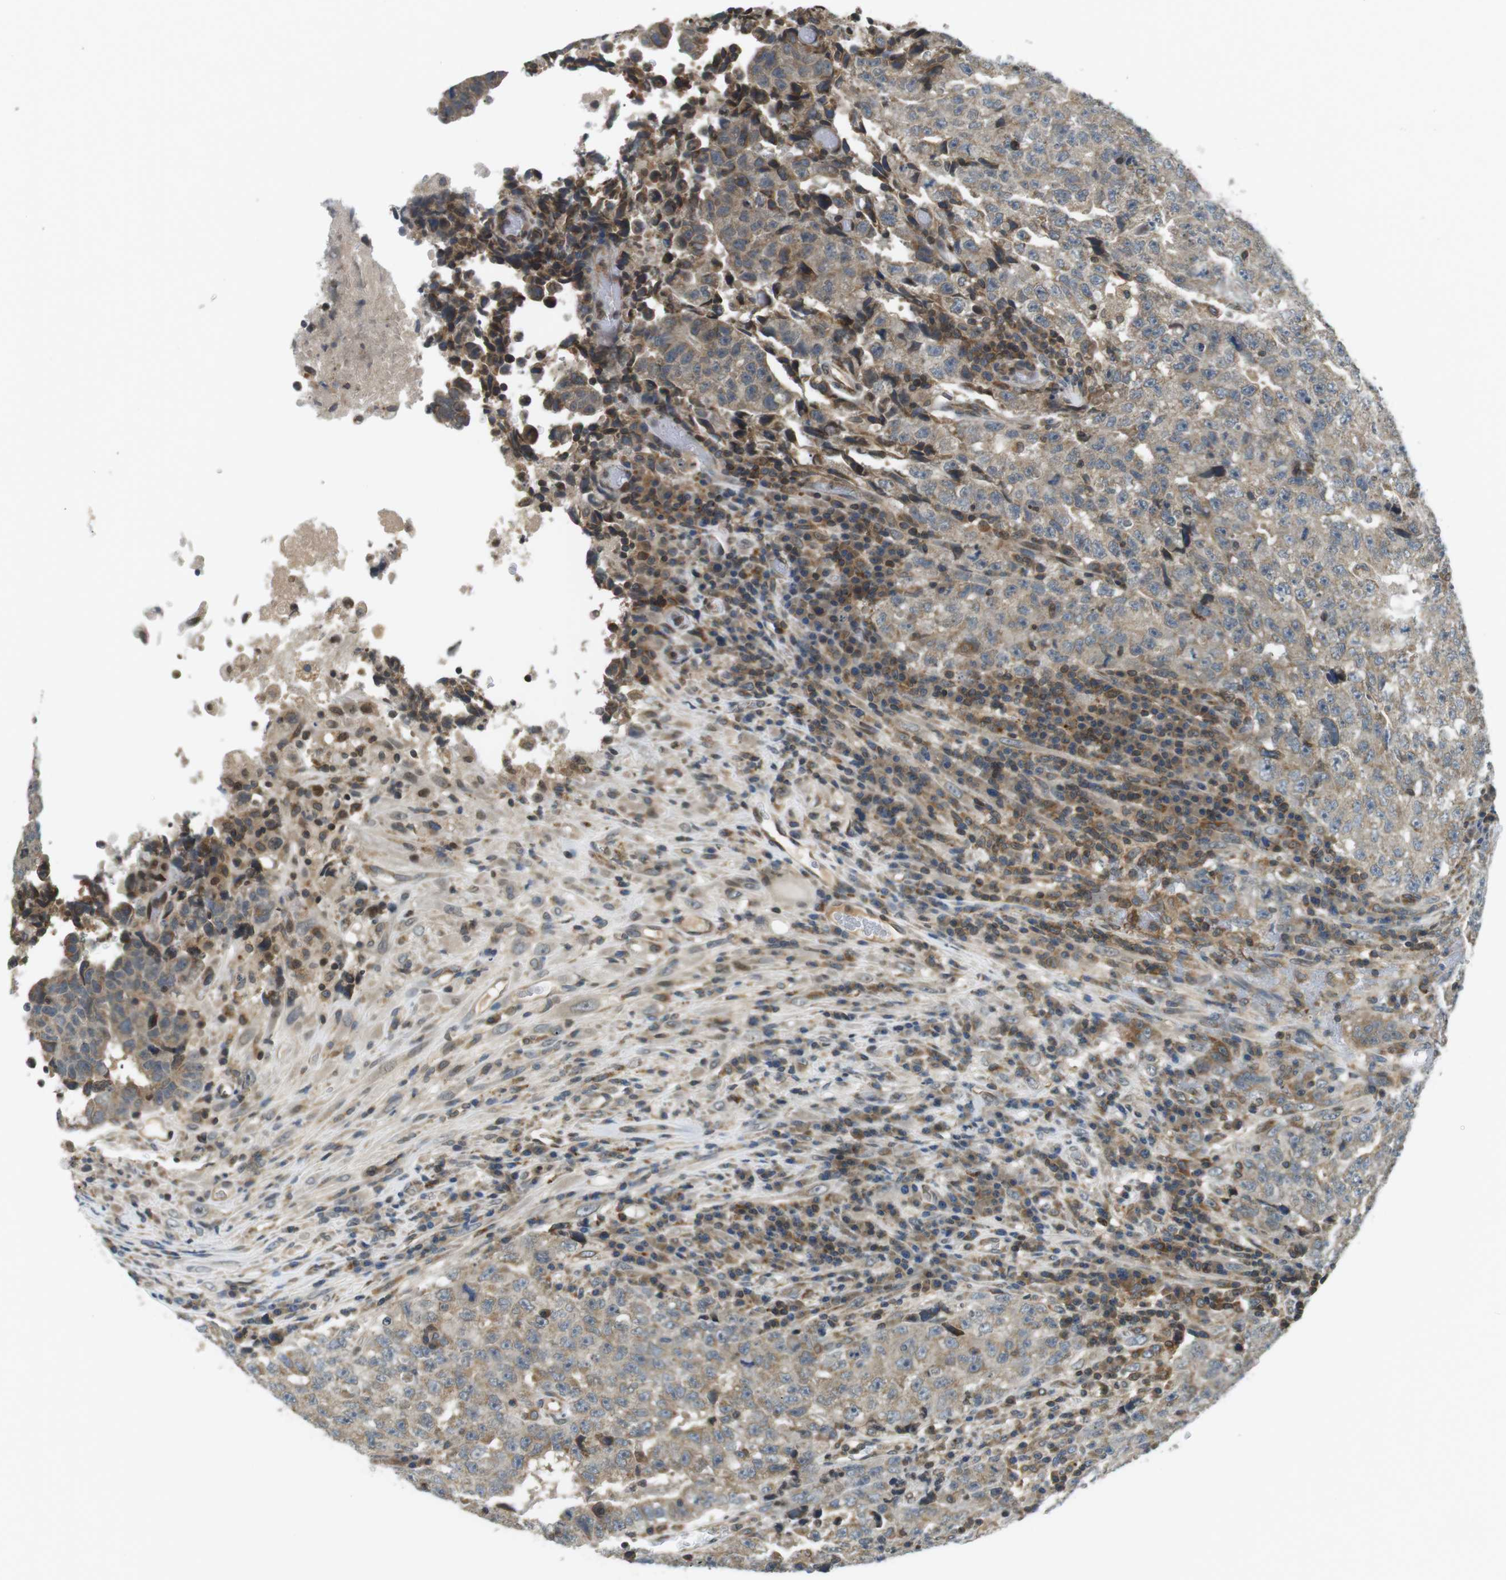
{"staining": {"intensity": "weak", "quantity": ">75%", "location": "cytoplasmic/membranous"}, "tissue": "testis cancer", "cell_type": "Tumor cells", "image_type": "cancer", "snomed": [{"axis": "morphology", "description": "Necrosis, NOS"}, {"axis": "morphology", "description": "Carcinoma, Embryonal, NOS"}, {"axis": "topography", "description": "Testis"}], "caption": "Testis cancer stained for a protein (brown) reveals weak cytoplasmic/membranous positive staining in about >75% of tumor cells.", "gene": "TMX4", "patient": {"sex": "male", "age": 19}}